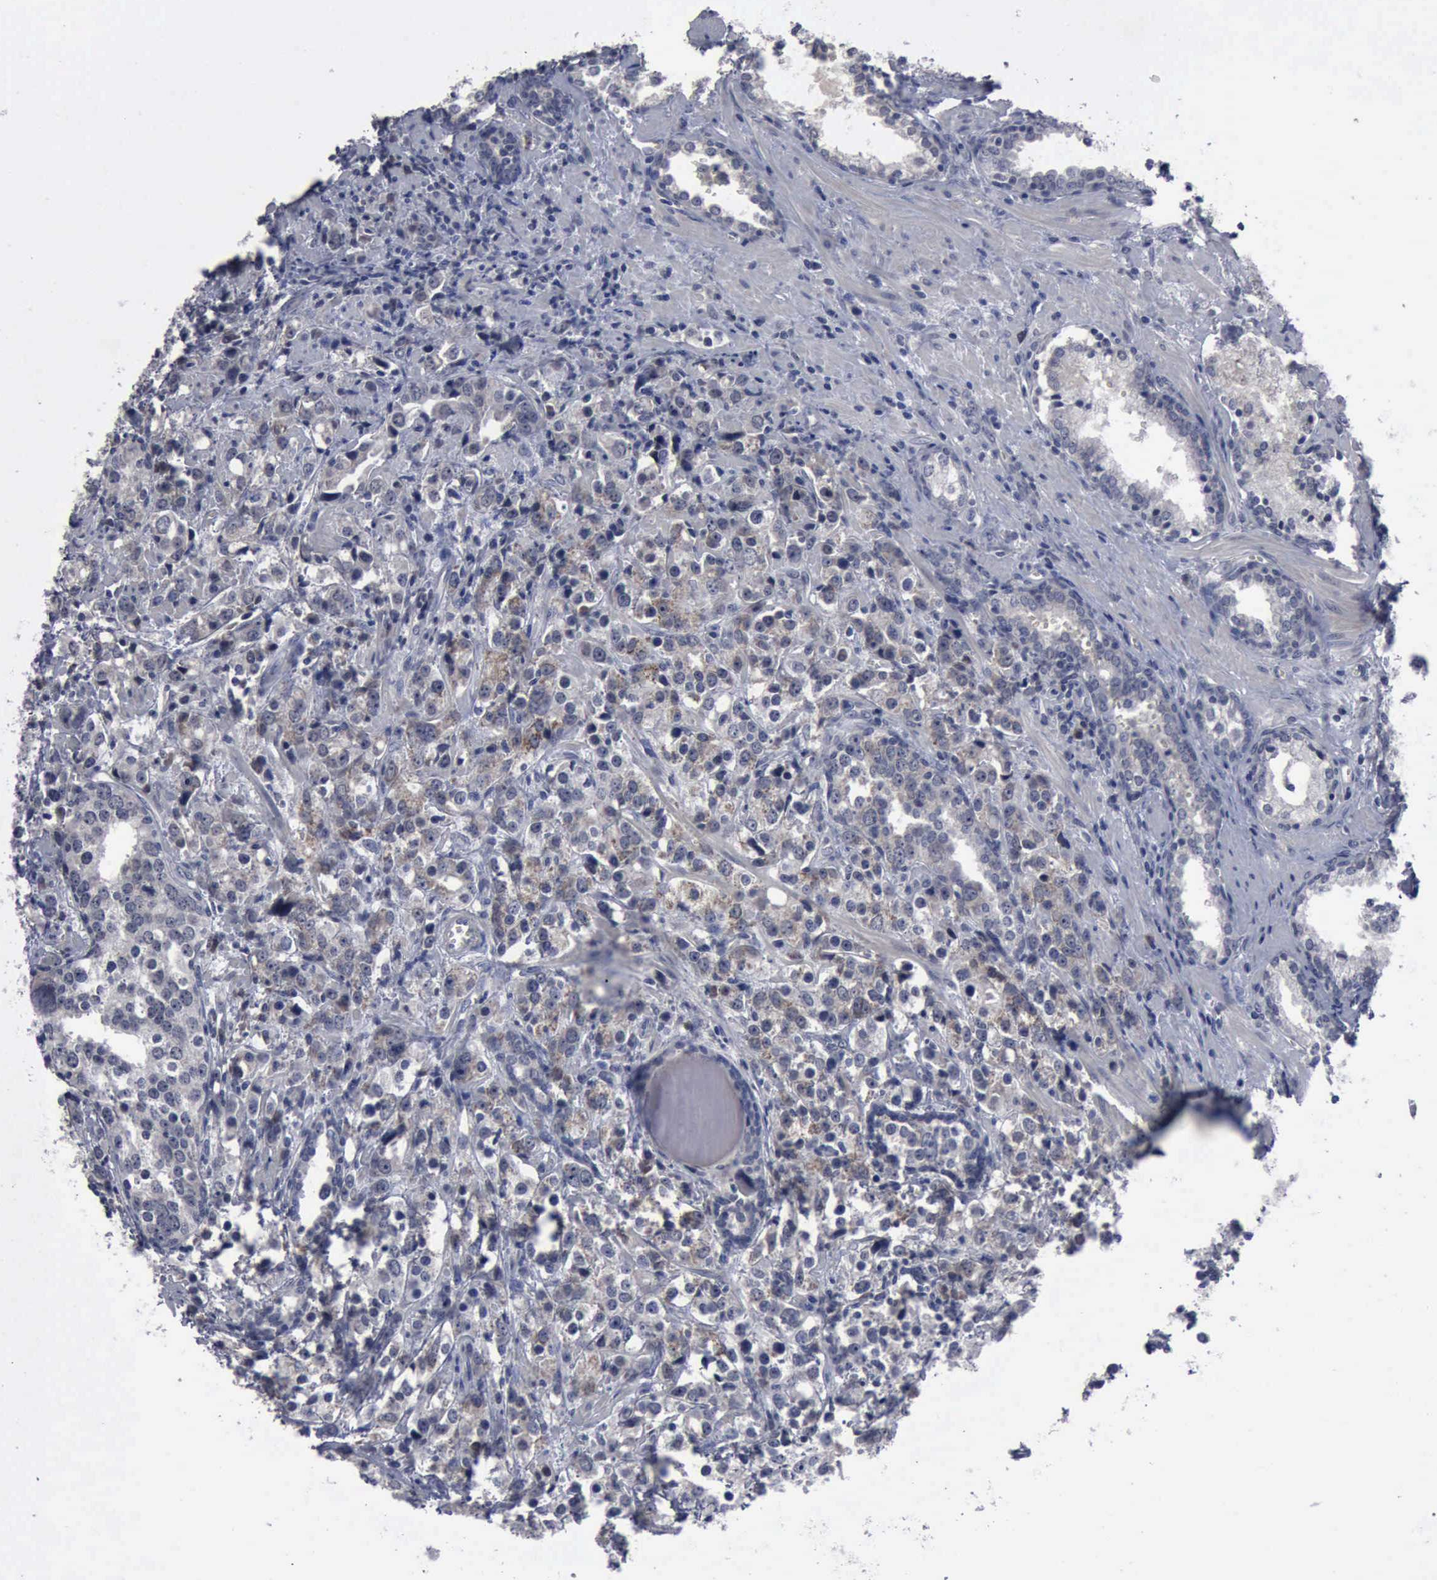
{"staining": {"intensity": "negative", "quantity": "none", "location": "none"}, "tissue": "prostate cancer", "cell_type": "Tumor cells", "image_type": "cancer", "snomed": [{"axis": "morphology", "description": "Adenocarcinoma, High grade"}, {"axis": "topography", "description": "Prostate"}], "caption": "A high-resolution image shows IHC staining of high-grade adenocarcinoma (prostate), which displays no significant expression in tumor cells. (DAB (3,3'-diaminobenzidine) immunohistochemistry (IHC), high magnification).", "gene": "MYO18B", "patient": {"sex": "male", "age": 71}}